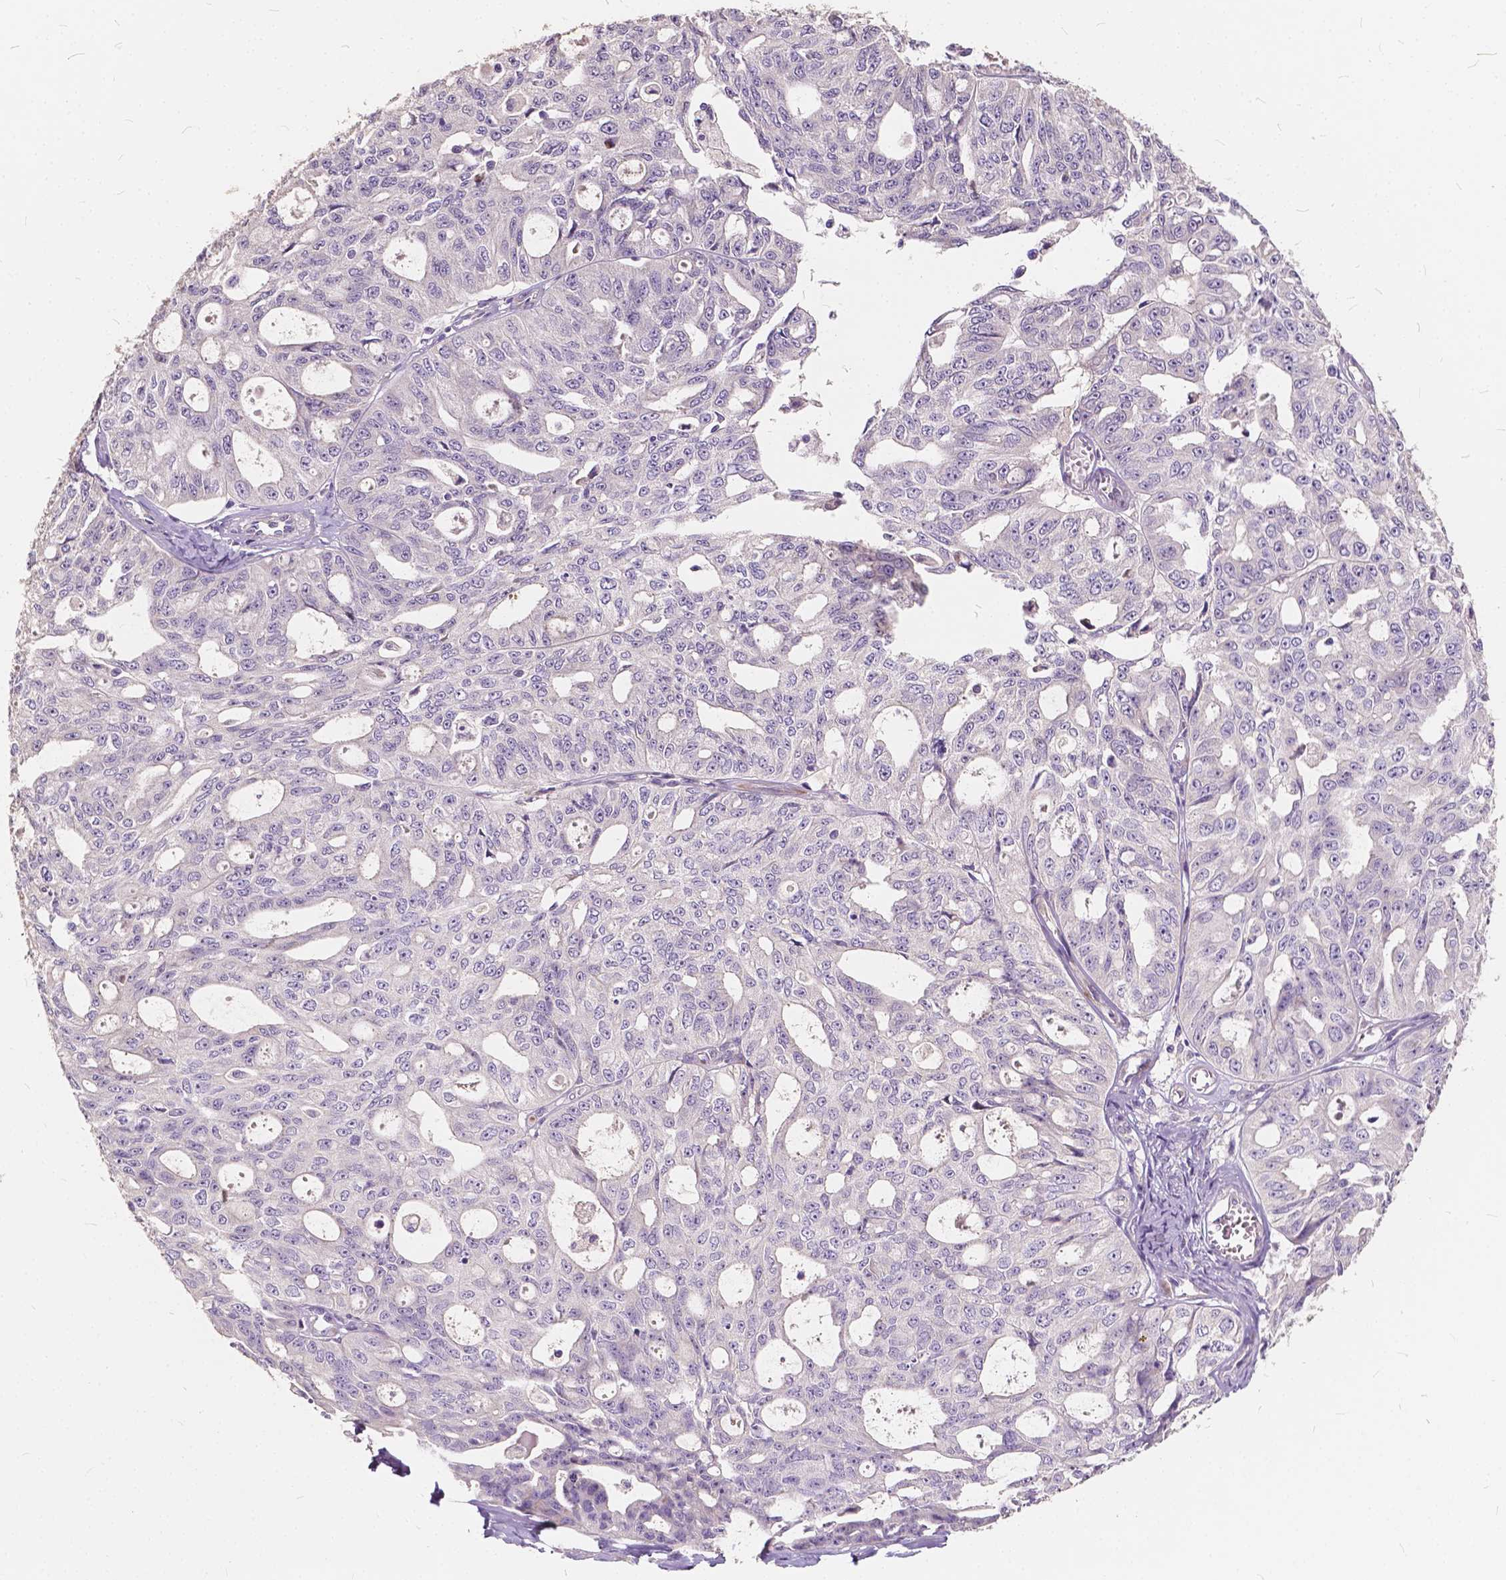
{"staining": {"intensity": "negative", "quantity": "none", "location": "none"}, "tissue": "ovarian cancer", "cell_type": "Tumor cells", "image_type": "cancer", "snomed": [{"axis": "morphology", "description": "Carcinoma, endometroid"}, {"axis": "topography", "description": "Ovary"}], "caption": "Image shows no significant protein positivity in tumor cells of ovarian cancer.", "gene": "SLC7A8", "patient": {"sex": "female", "age": 65}}